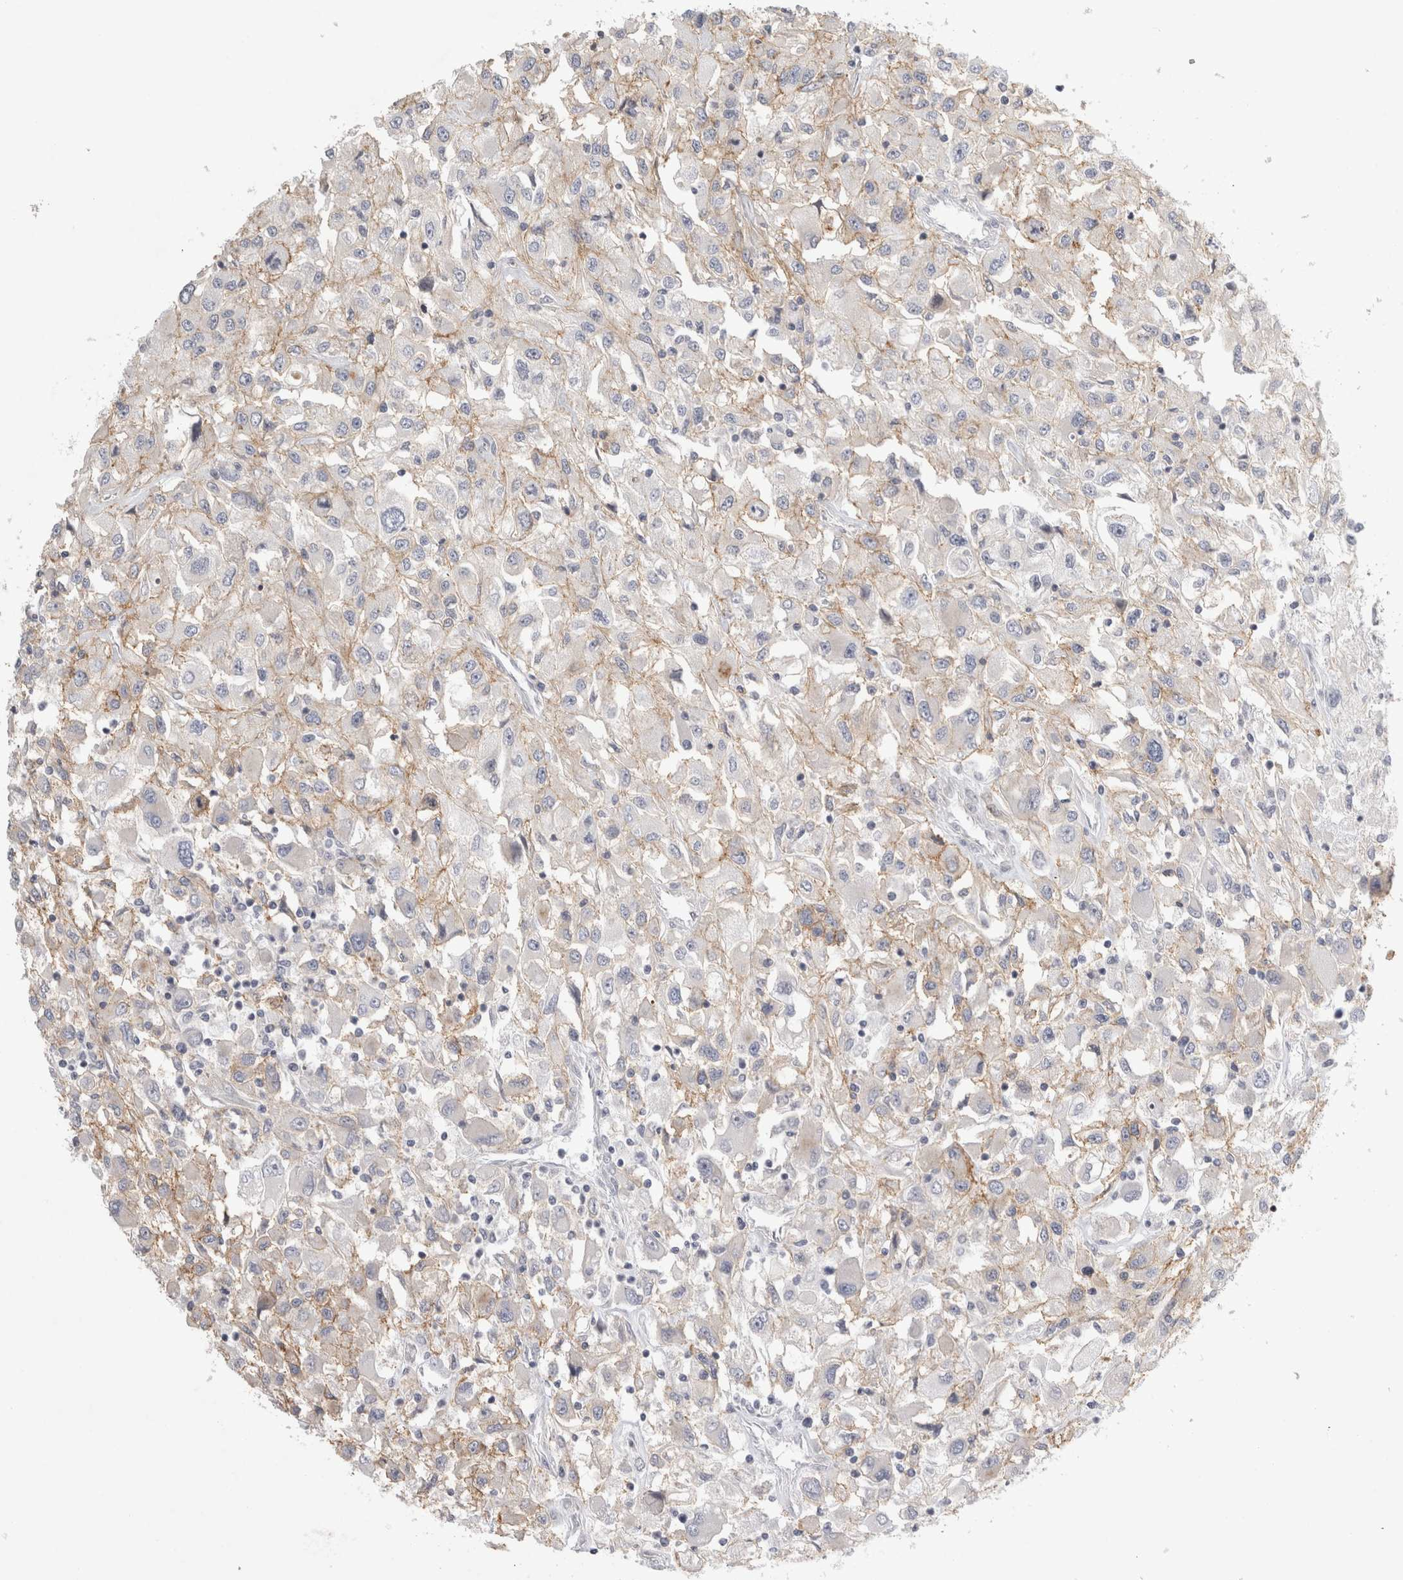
{"staining": {"intensity": "weak", "quantity": "<25%", "location": "cytoplasmic/membranous"}, "tissue": "renal cancer", "cell_type": "Tumor cells", "image_type": "cancer", "snomed": [{"axis": "morphology", "description": "Adenocarcinoma, NOS"}, {"axis": "topography", "description": "Kidney"}], "caption": "A micrograph of human renal adenocarcinoma is negative for staining in tumor cells. (IHC, brightfield microscopy, high magnification).", "gene": "UTP25", "patient": {"sex": "female", "age": 52}}